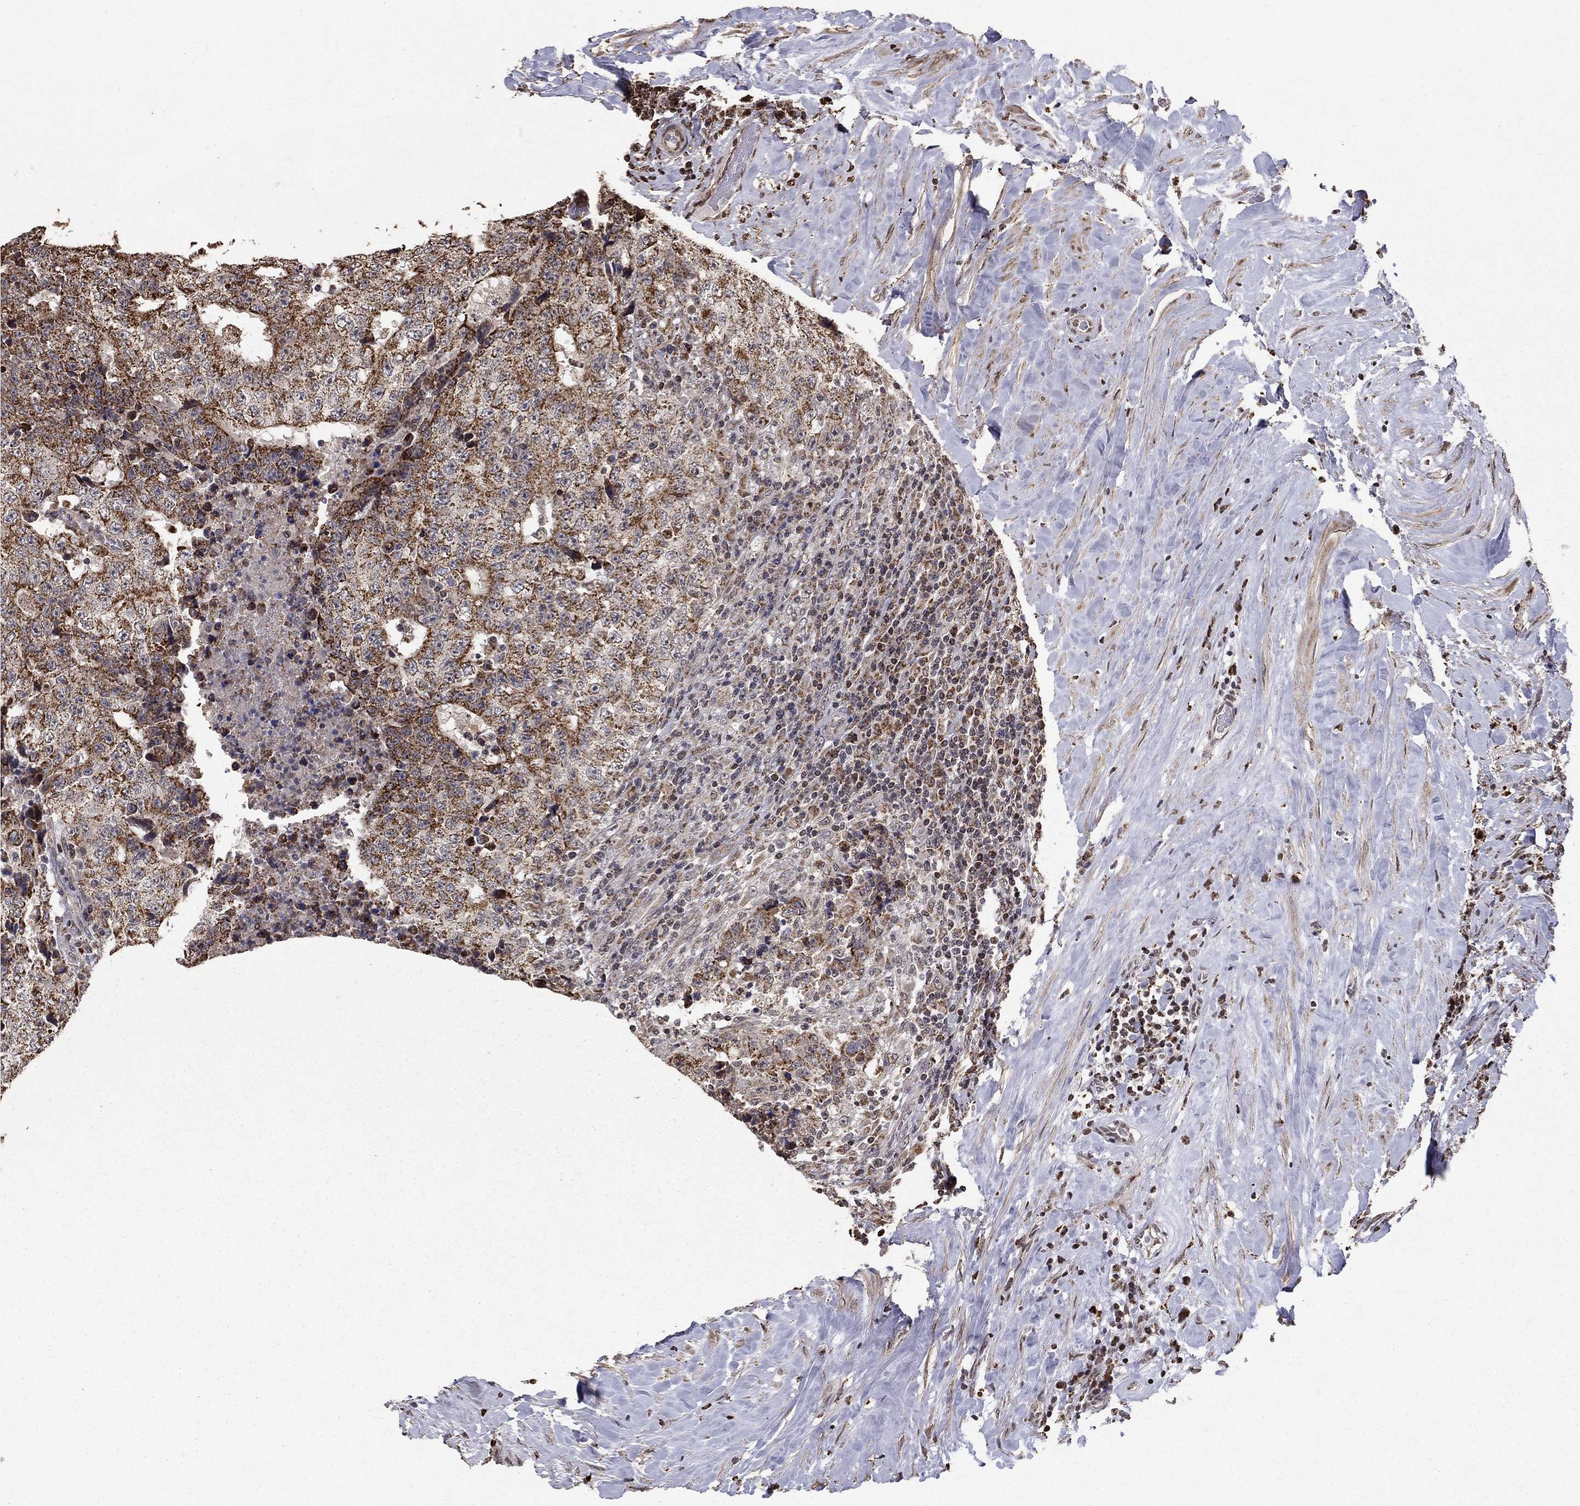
{"staining": {"intensity": "moderate", "quantity": ">75%", "location": "cytoplasmic/membranous"}, "tissue": "testis cancer", "cell_type": "Tumor cells", "image_type": "cancer", "snomed": [{"axis": "morphology", "description": "Necrosis, NOS"}, {"axis": "morphology", "description": "Carcinoma, Embryonal, NOS"}, {"axis": "topography", "description": "Testis"}], "caption": "A micrograph of human testis cancer stained for a protein shows moderate cytoplasmic/membranous brown staining in tumor cells.", "gene": "ACOT13", "patient": {"sex": "male", "age": 19}}